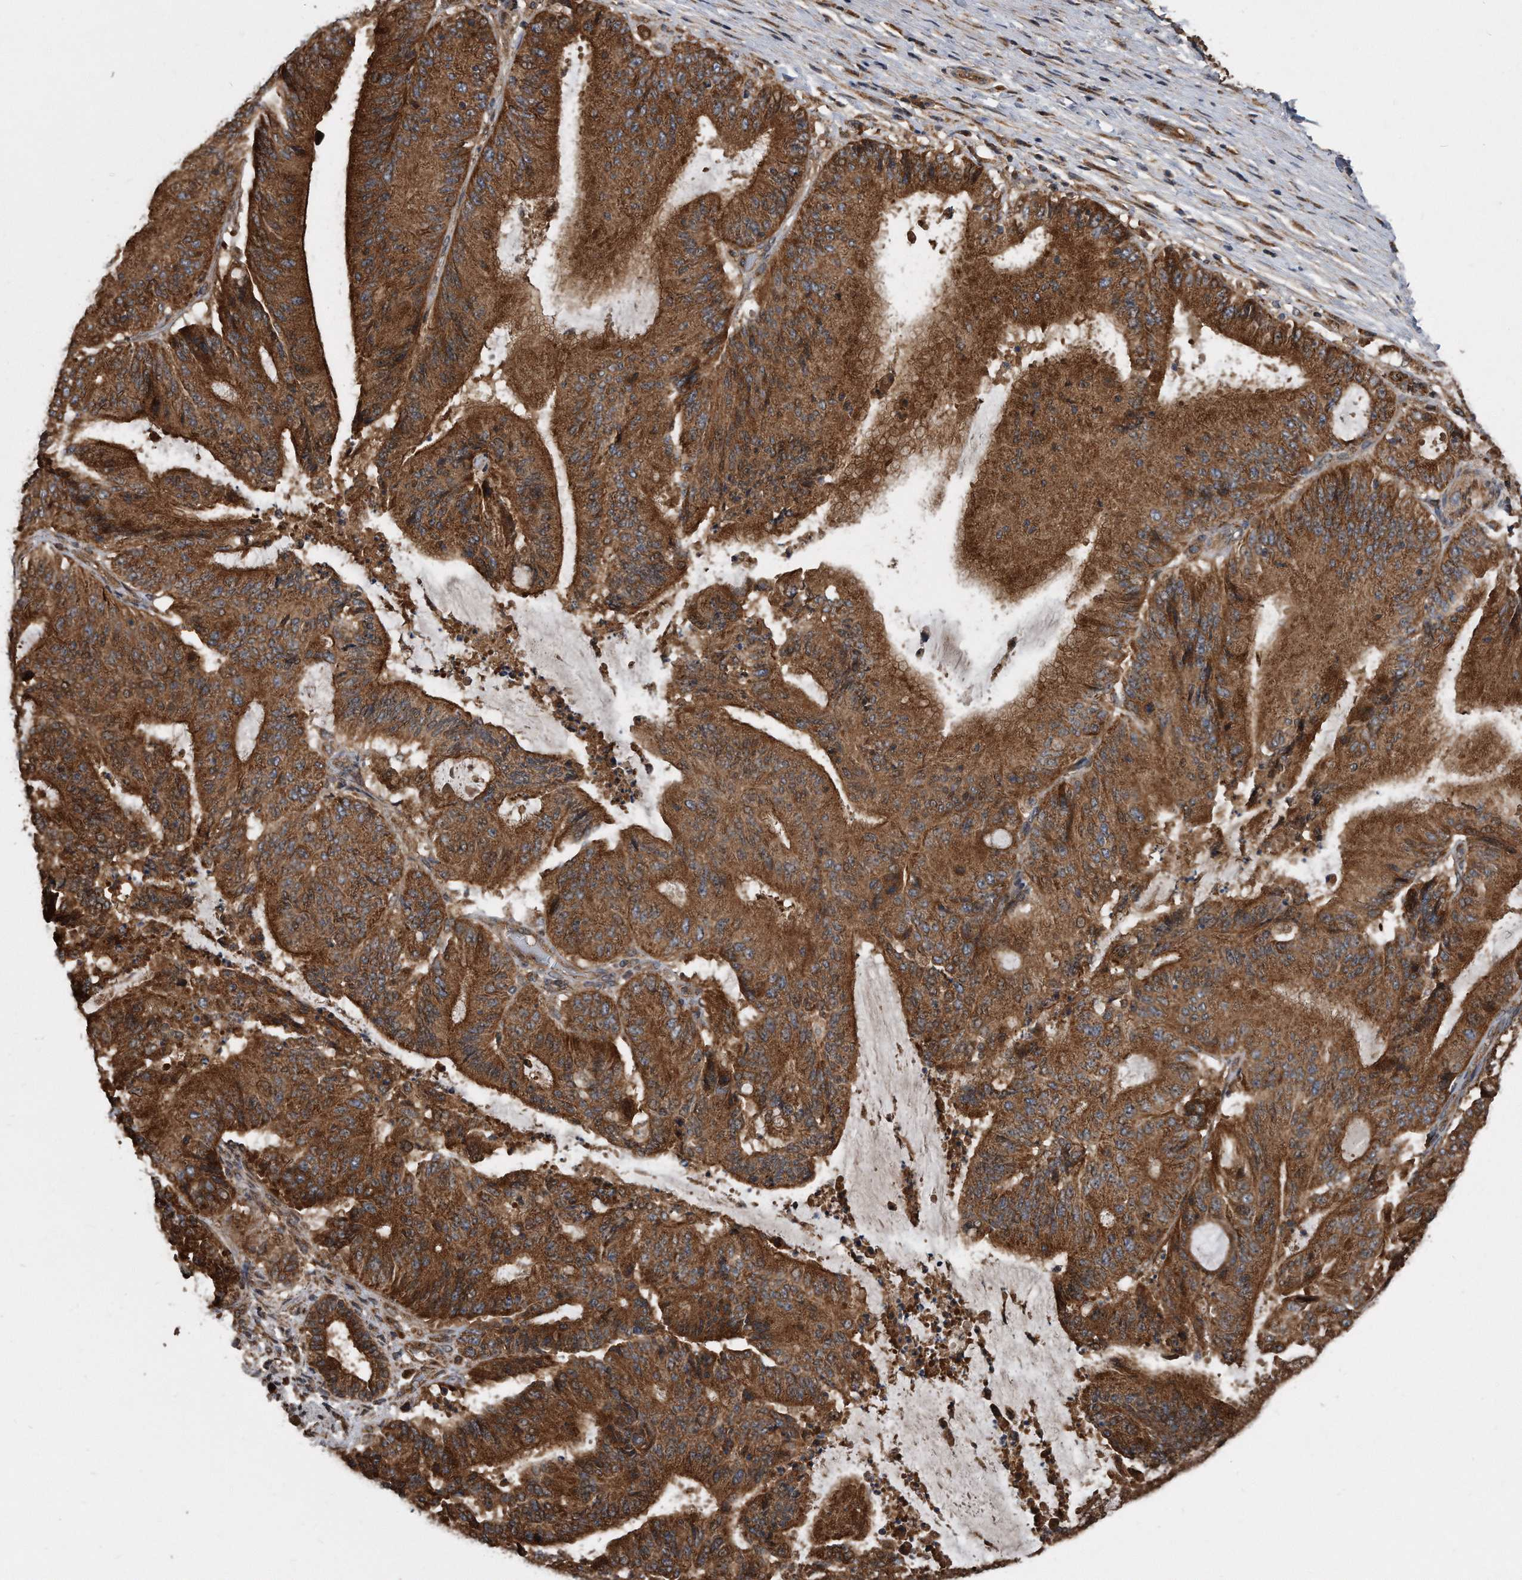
{"staining": {"intensity": "strong", "quantity": ">75%", "location": "cytoplasmic/membranous"}, "tissue": "liver cancer", "cell_type": "Tumor cells", "image_type": "cancer", "snomed": [{"axis": "morphology", "description": "Normal tissue, NOS"}, {"axis": "morphology", "description": "Cholangiocarcinoma"}, {"axis": "topography", "description": "Liver"}, {"axis": "topography", "description": "Peripheral nerve tissue"}], "caption": "A high-resolution image shows IHC staining of liver cancer (cholangiocarcinoma), which reveals strong cytoplasmic/membranous positivity in approximately >75% of tumor cells.", "gene": "FAM136A", "patient": {"sex": "female", "age": 73}}